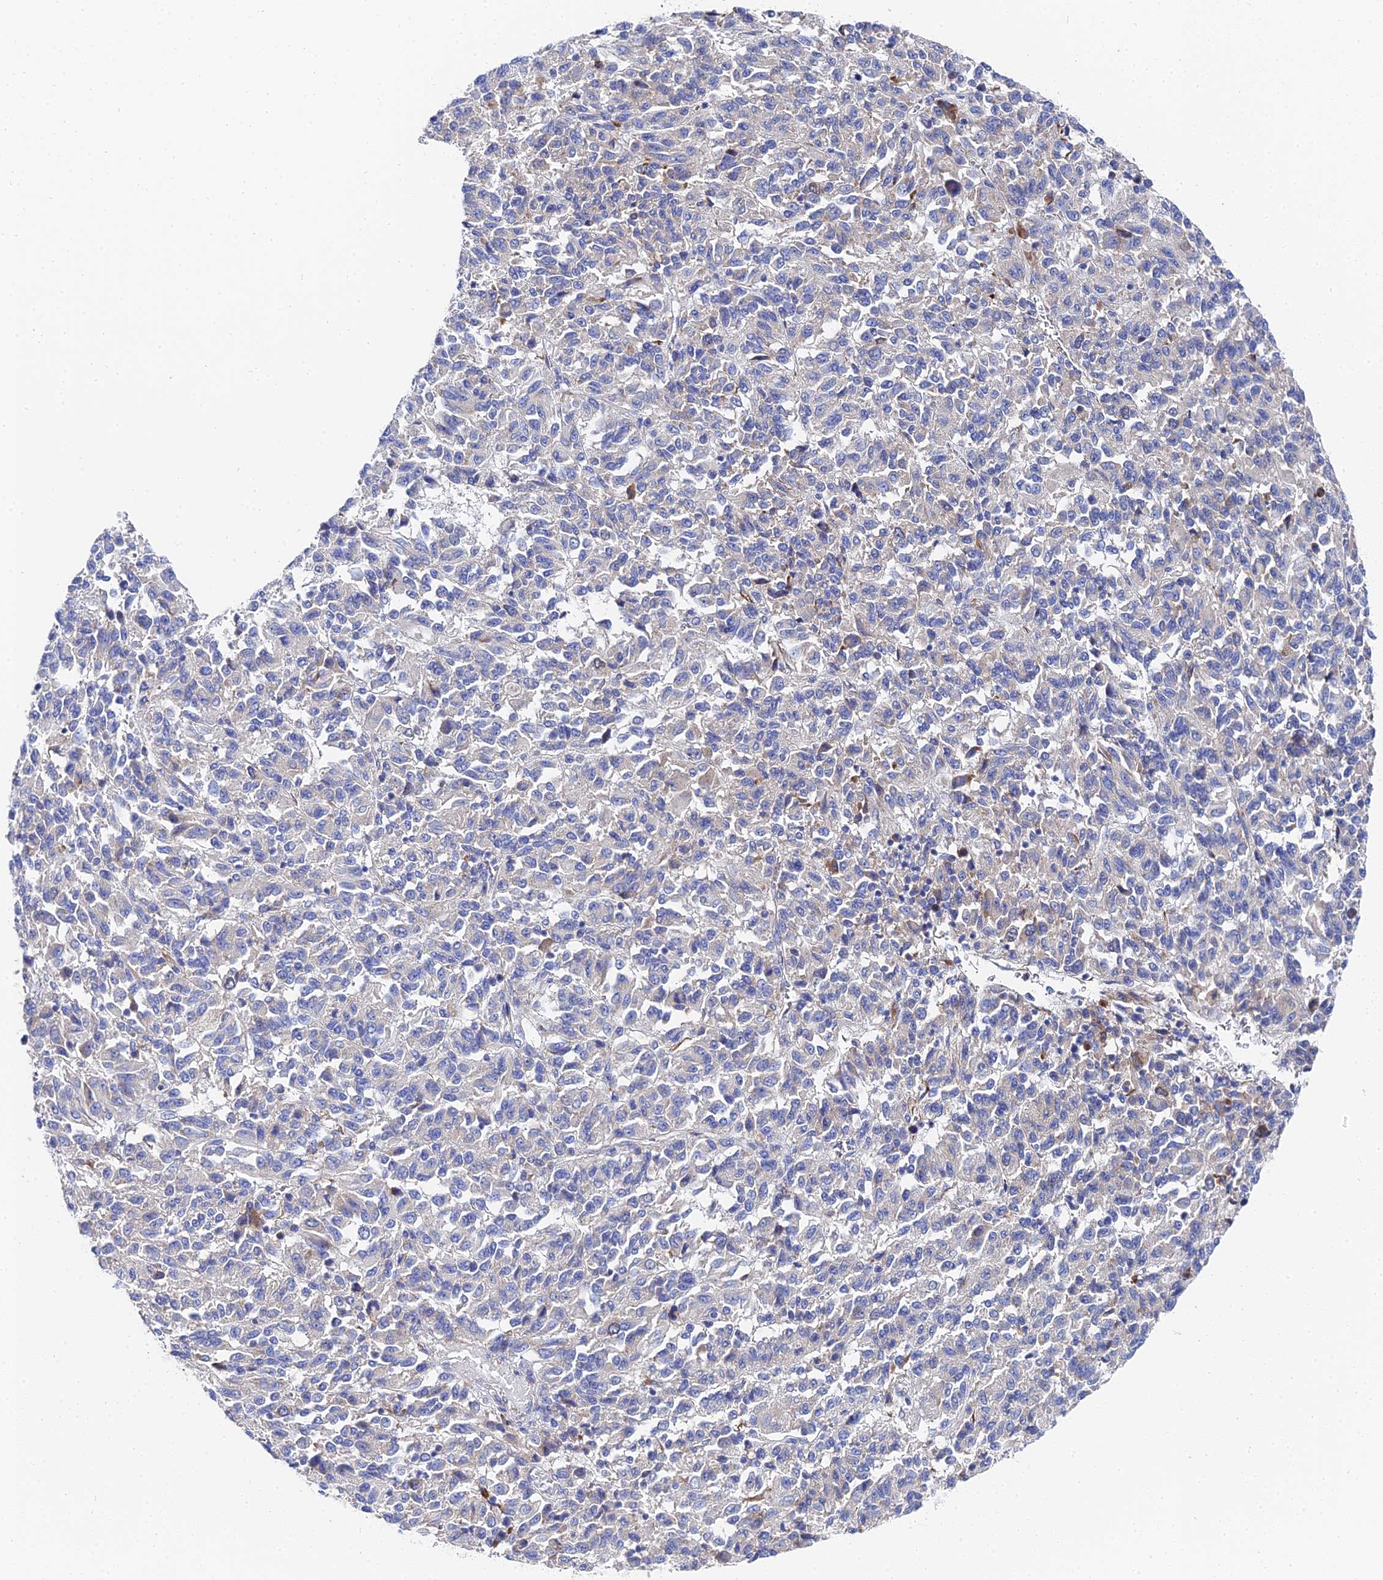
{"staining": {"intensity": "negative", "quantity": "none", "location": "none"}, "tissue": "melanoma", "cell_type": "Tumor cells", "image_type": "cancer", "snomed": [{"axis": "morphology", "description": "Malignant melanoma, Metastatic site"}, {"axis": "topography", "description": "Lung"}], "caption": "This is an immunohistochemistry image of human melanoma. There is no staining in tumor cells.", "gene": "PTTG1", "patient": {"sex": "male", "age": 64}}